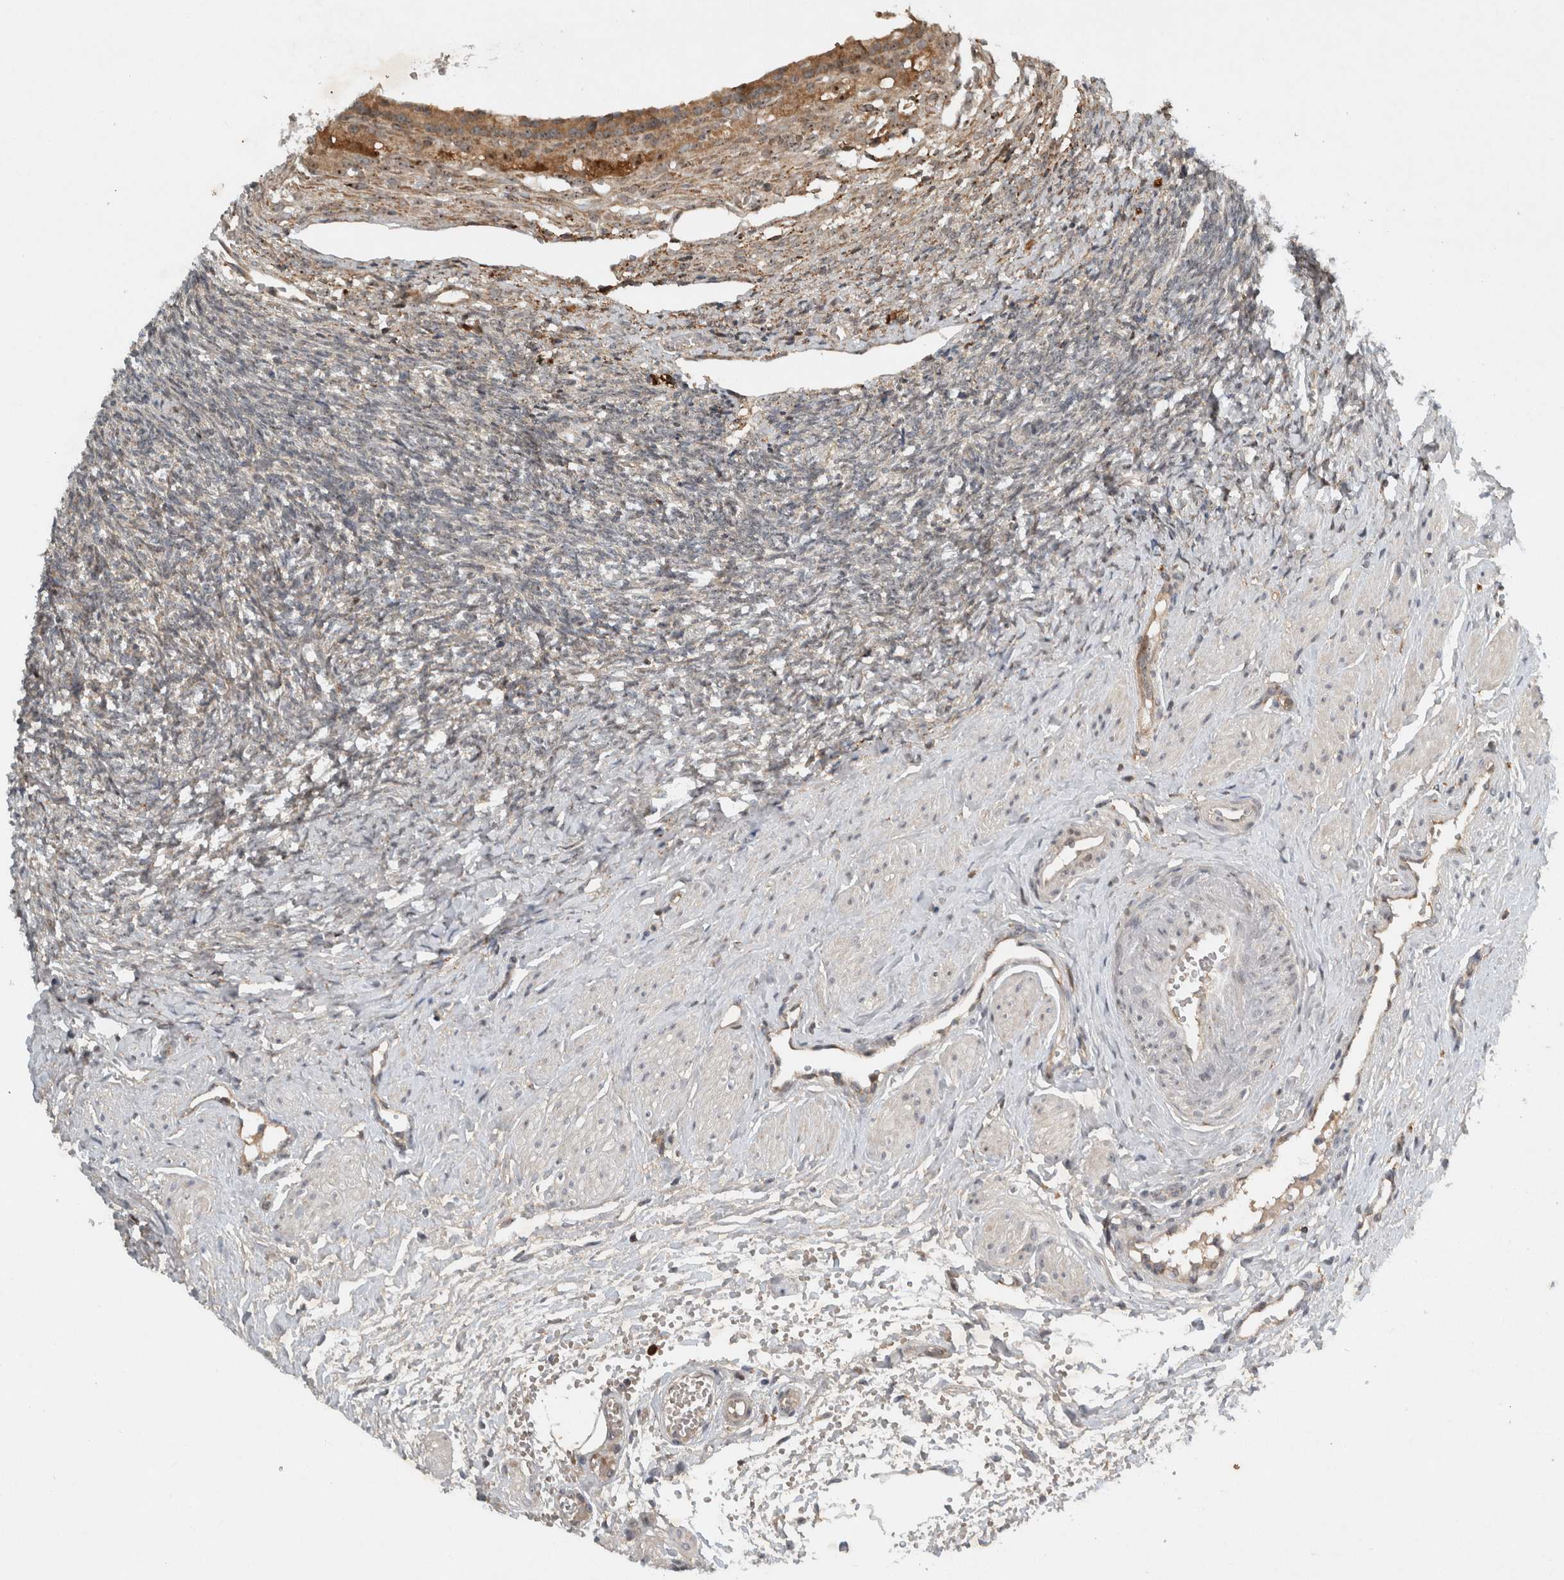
{"staining": {"intensity": "moderate", "quantity": ">75%", "location": "cytoplasmic/membranous"}, "tissue": "ovary", "cell_type": "Follicle cells", "image_type": "normal", "snomed": [{"axis": "morphology", "description": "Normal tissue, NOS"}, {"axis": "topography", "description": "Ovary"}], "caption": "This photomicrograph demonstrates IHC staining of benign human ovary, with medium moderate cytoplasmic/membranous positivity in about >75% of follicle cells.", "gene": "GPR137B", "patient": {"sex": "female", "age": 41}}